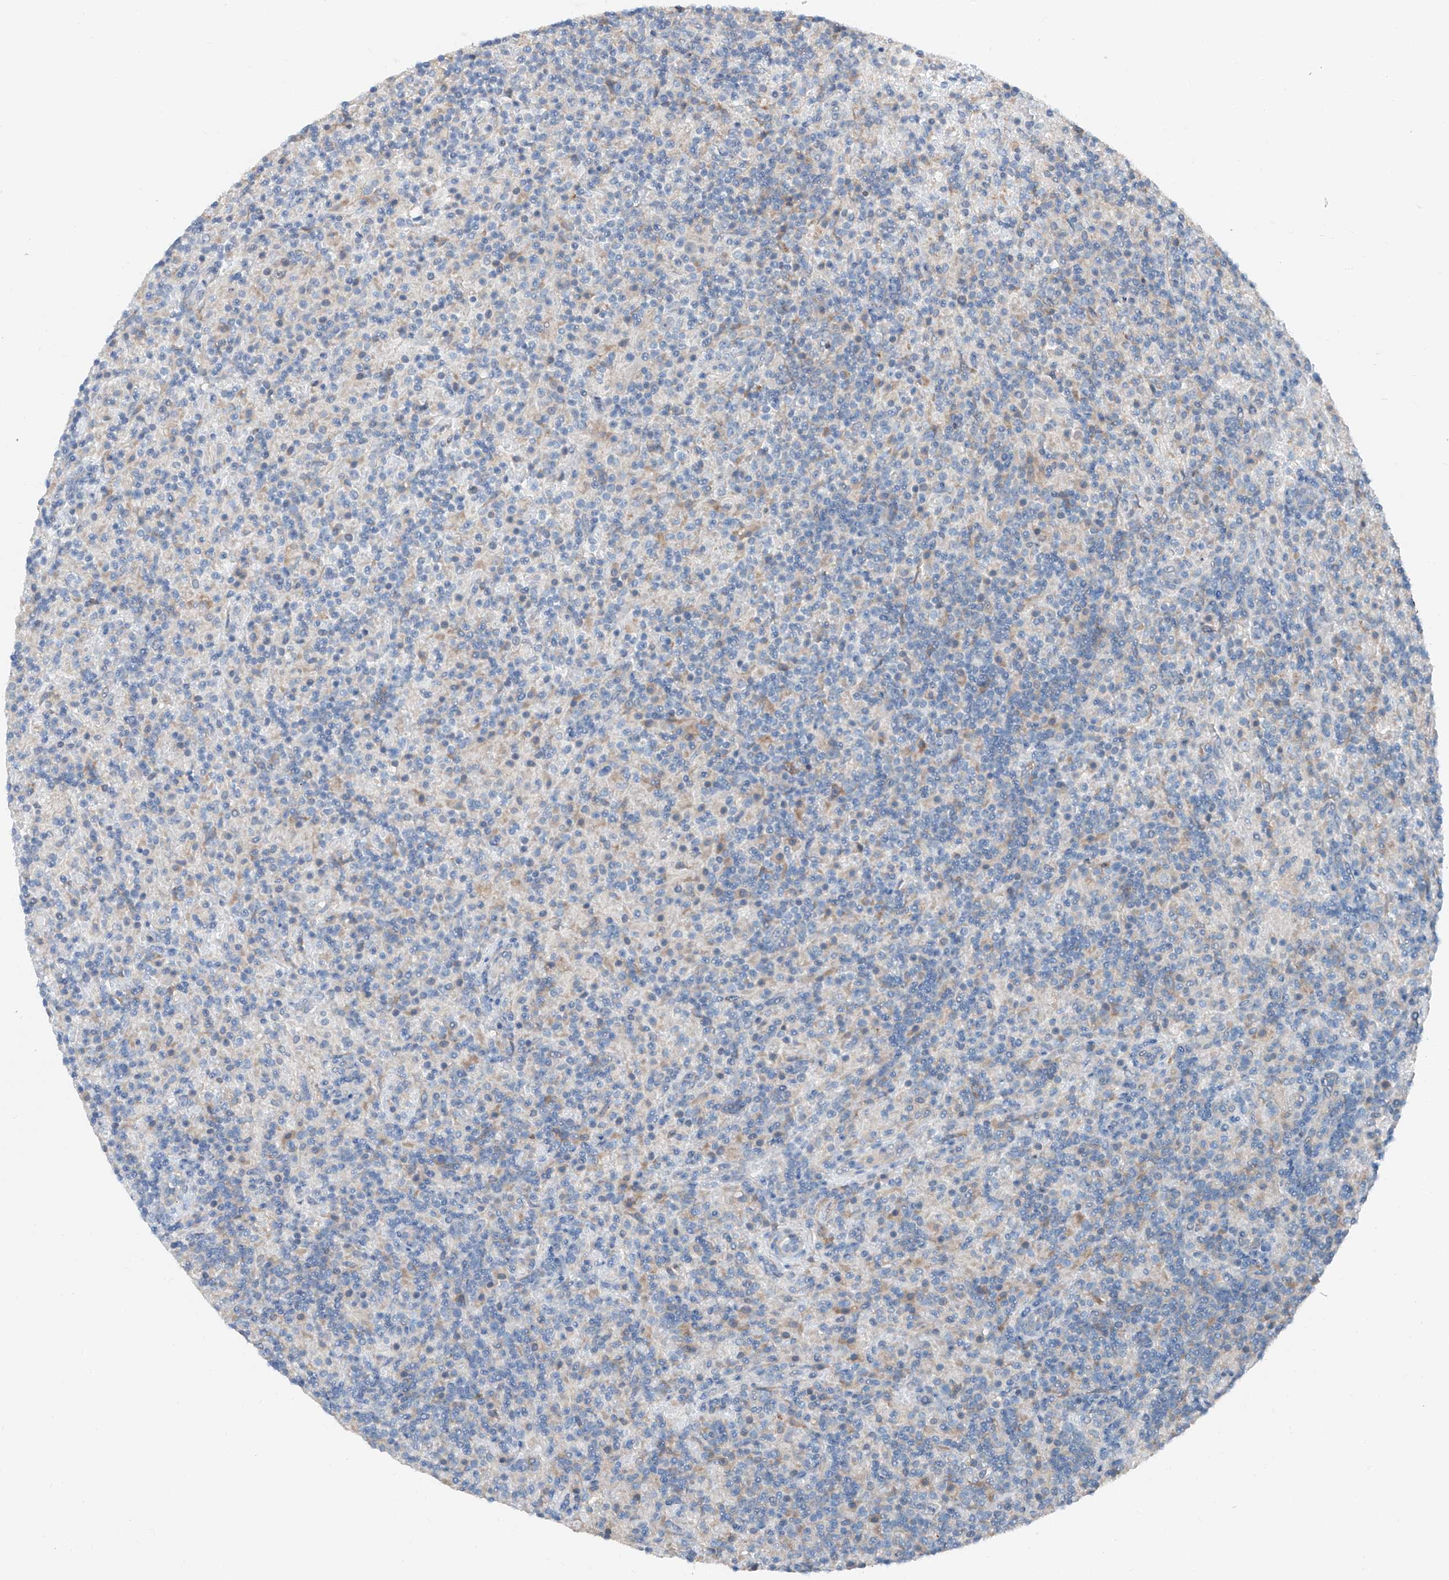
{"staining": {"intensity": "negative", "quantity": "none", "location": "none"}, "tissue": "lymphoma", "cell_type": "Tumor cells", "image_type": "cancer", "snomed": [{"axis": "morphology", "description": "Hodgkin's disease, NOS"}, {"axis": "topography", "description": "Lymph node"}], "caption": "There is no significant staining in tumor cells of Hodgkin's disease.", "gene": "KCNK10", "patient": {"sex": "male", "age": 70}}